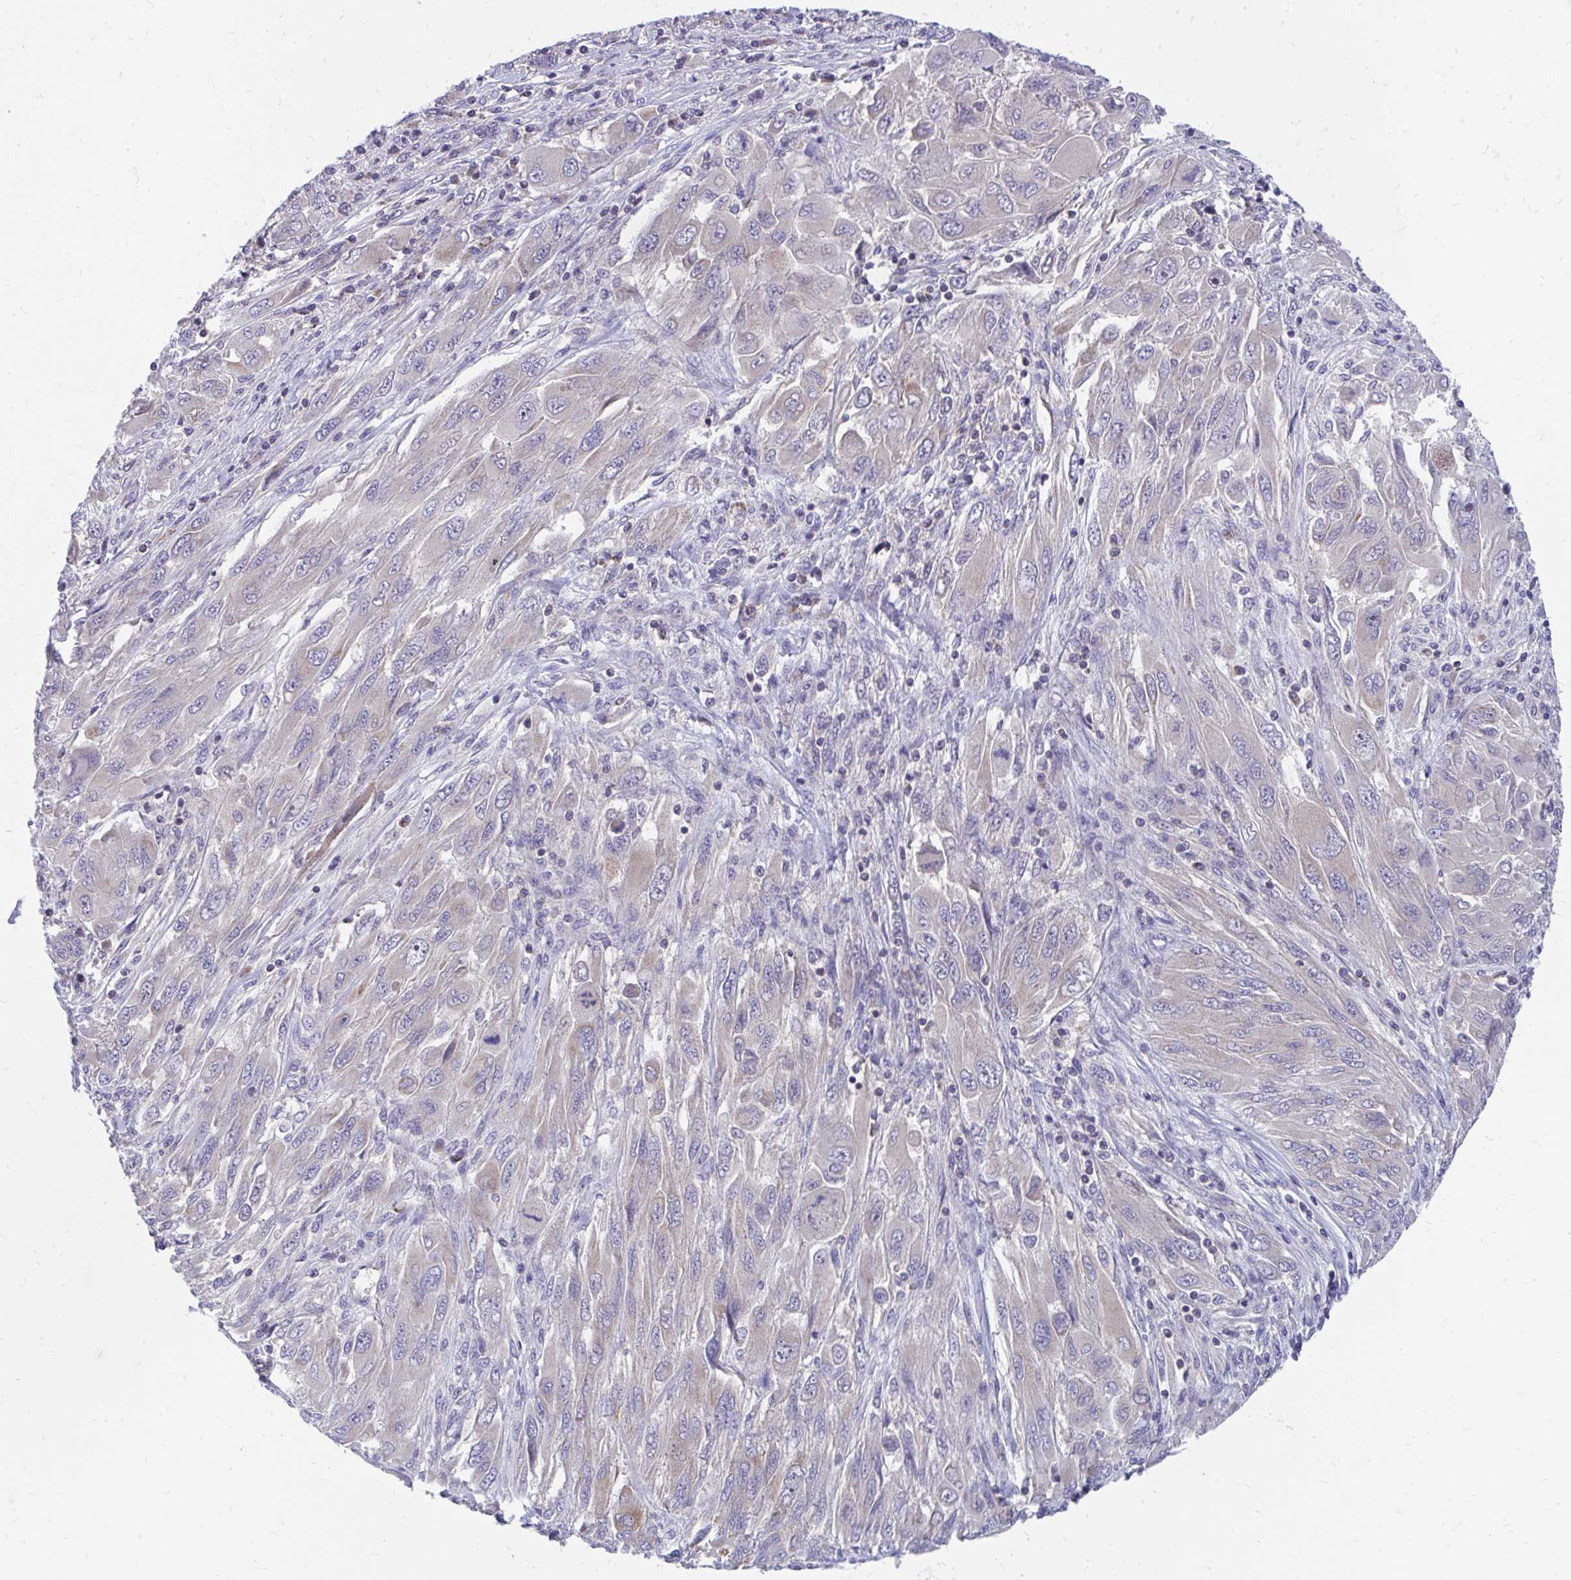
{"staining": {"intensity": "negative", "quantity": "none", "location": "none"}, "tissue": "melanoma", "cell_type": "Tumor cells", "image_type": "cancer", "snomed": [{"axis": "morphology", "description": "Malignant melanoma, NOS"}, {"axis": "topography", "description": "Skin"}], "caption": "The histopathology image displays no staining of tumor cells in malignant melanoma.", "gene": "FHIP1B", "patient": {"sex": "female", "age": 91}}